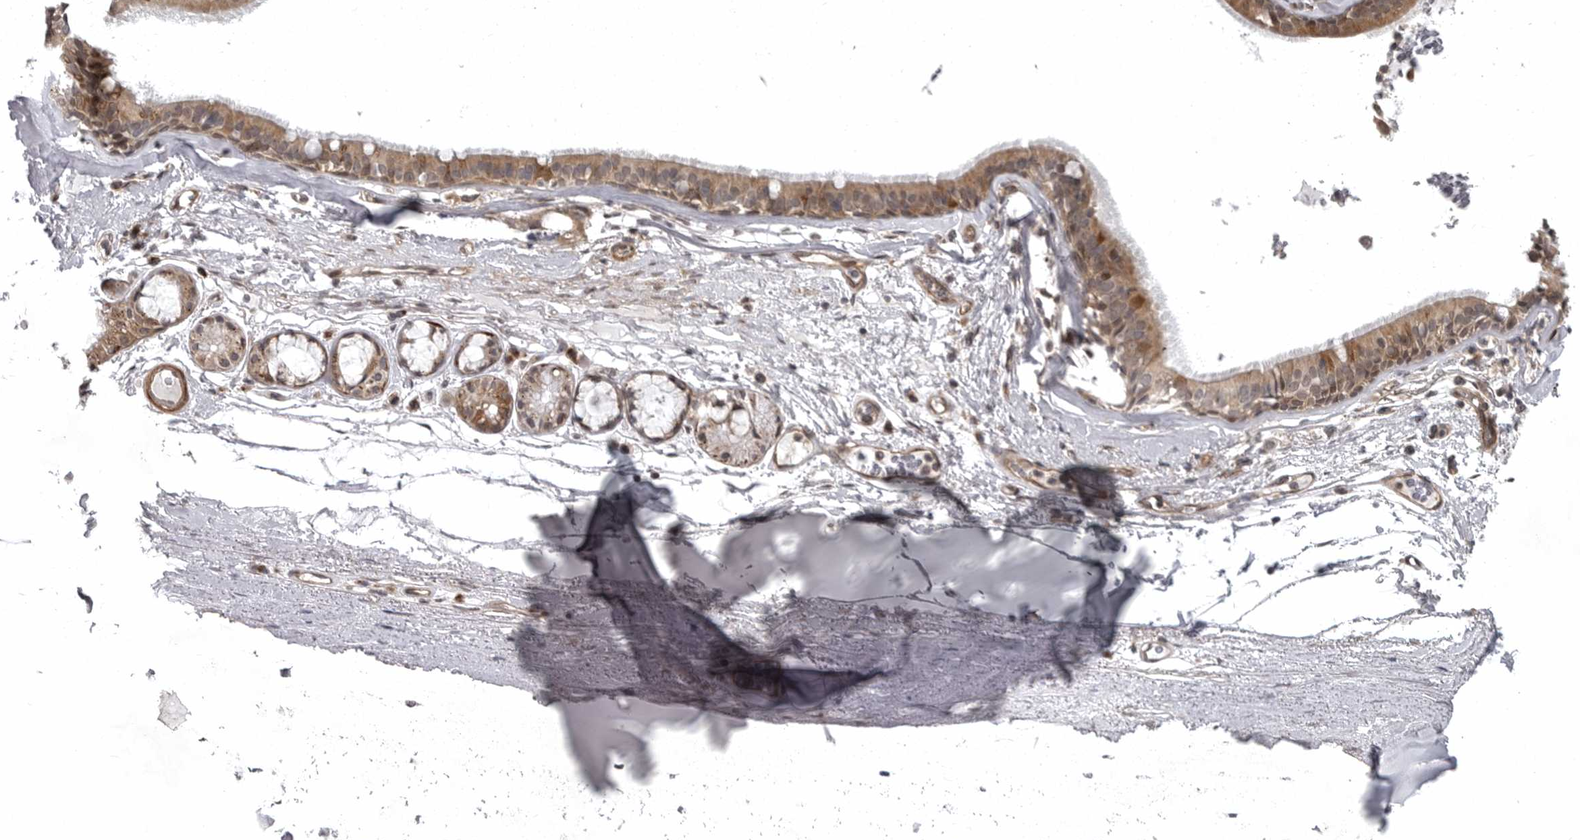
{"staining": {"intensity": "weak", "quantity": "25%-75%", "location": "cytoplasmic/membranous"}, "tissue": "adipose tissue", "cell_type": "Adipocytes", "image_type": "normal", "snomed": [{"axis": "morphology", "description": "Normal tissue, NOS"}, {"axis": "topography", "description": "Cartilage tissue"}], "caption": "Adipose tissue stained for a protein (brown) shows weak cytoplasmic/membranous positive staining in about 25%-75% of adipocytes.", "gene": "SNX16", "patient": {"sex": "female", "age": 63}}